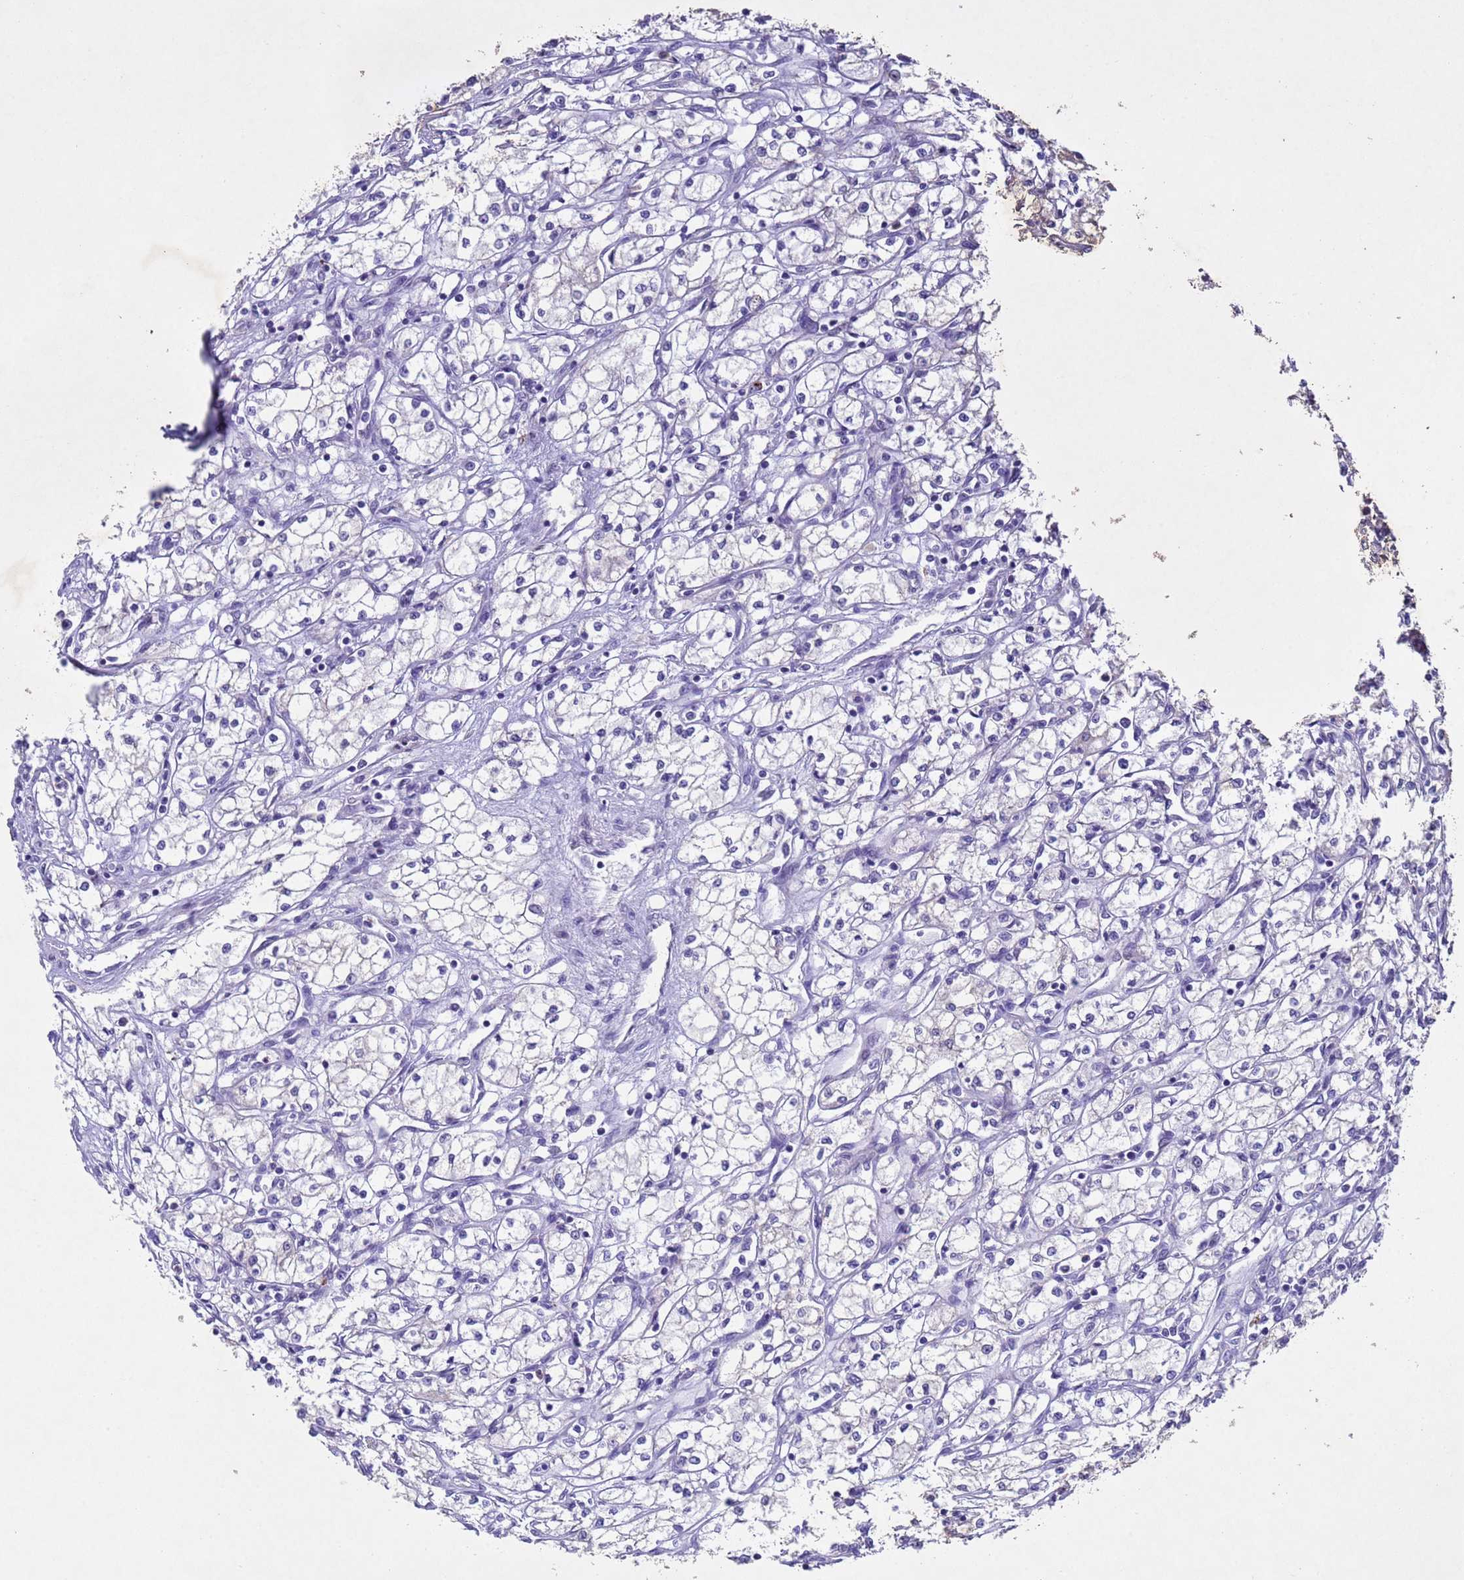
{"staining": {"intensity": "negative", "quantity": "none", "location": "none"}, "tissue": "renal cancer", "cell_type": "Tumor cells", "image_type": "cancer", "snomed": [{"axis": "morphology", "description": "Adenocarcinoma, NOS"}, {"axis": "topography", "description": "Kidney"}], "caption": "Immunohistochemistry (IHC) of renal cancer shows no staining in tumor cells.", "gene": "NLRP11", "patient": {"sex": "male", "age": 59}}